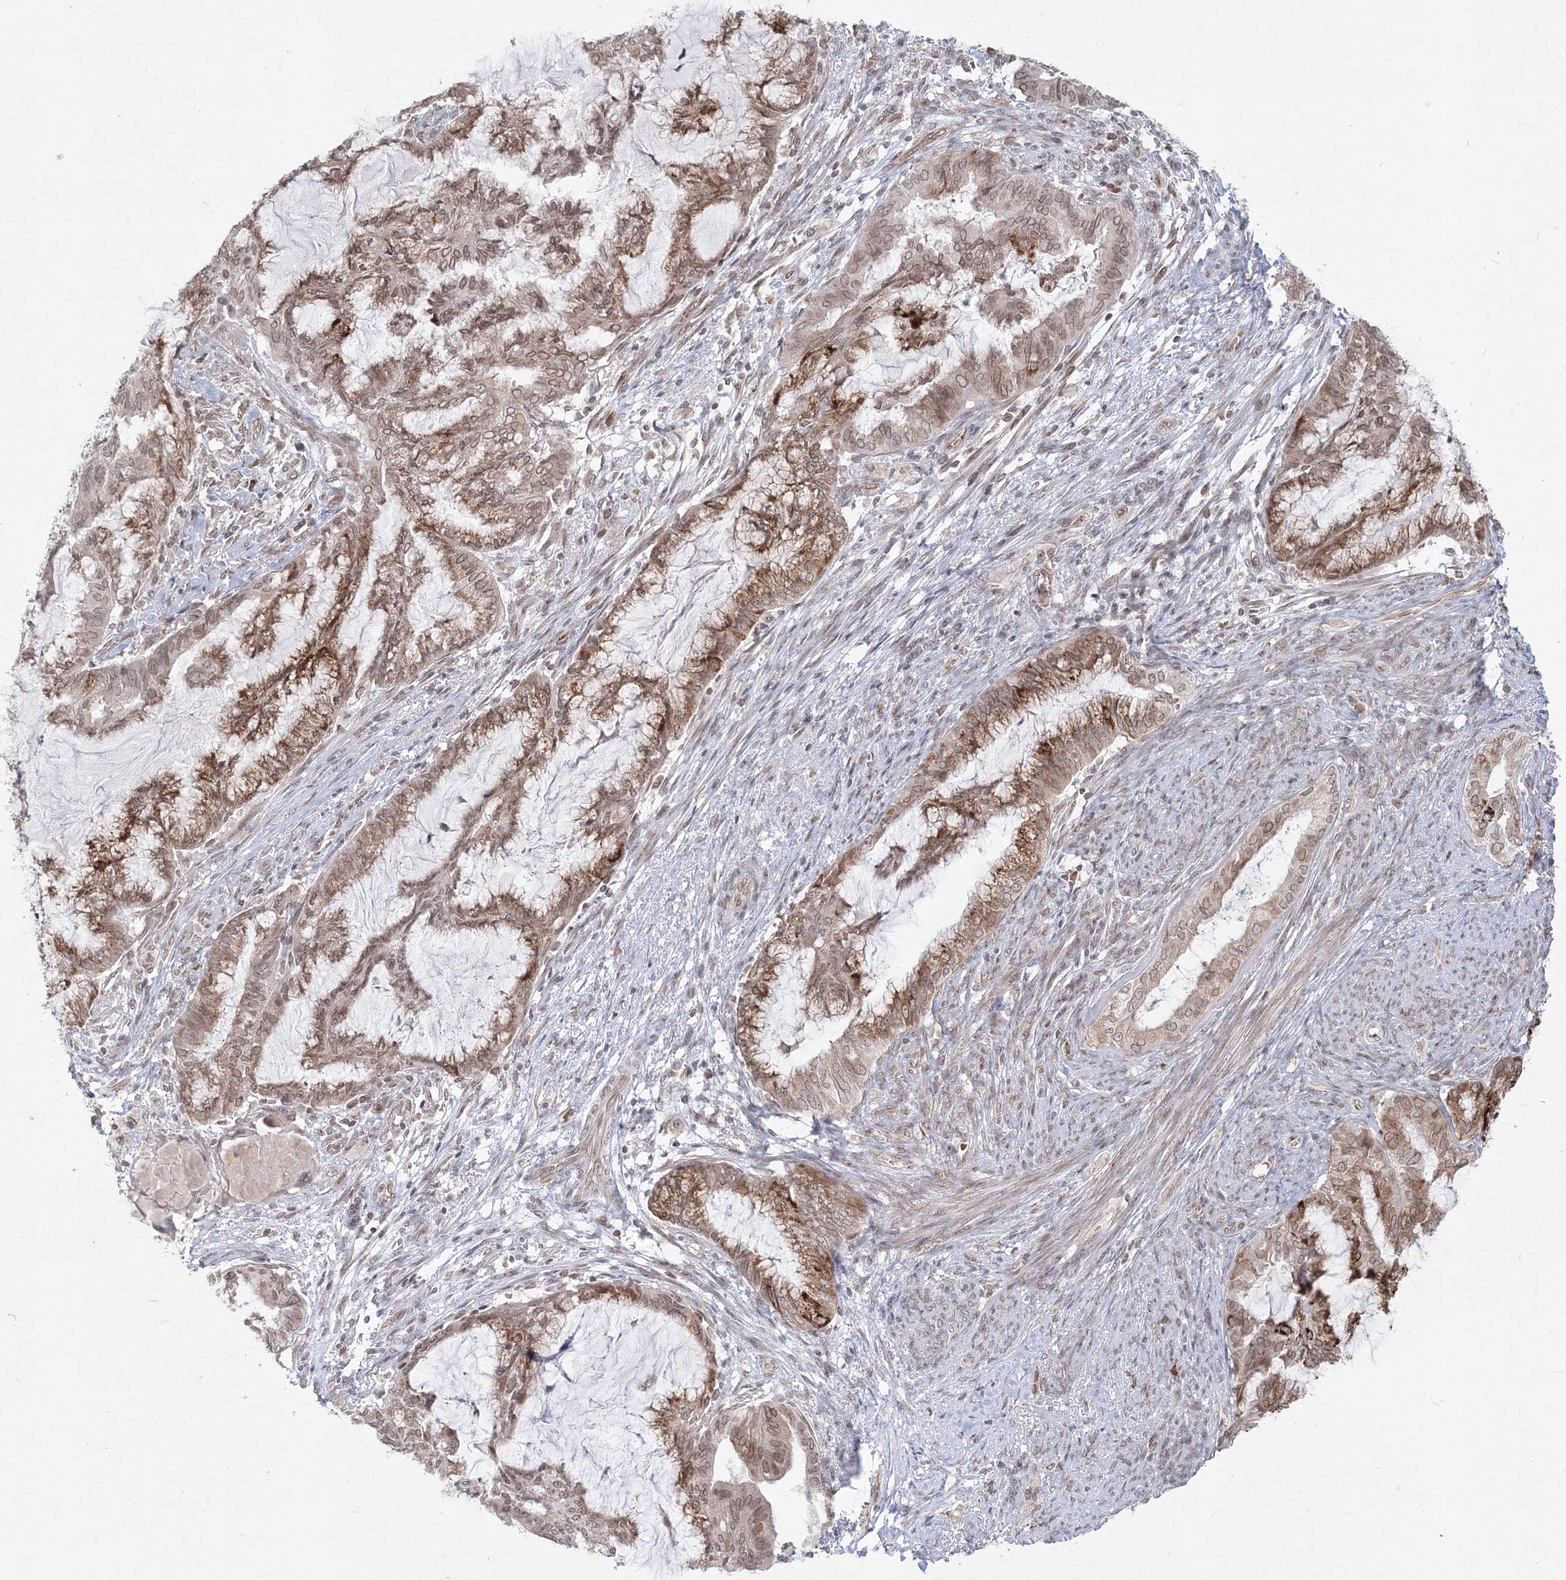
{"staining": {"intensity": "moderate", "quantity": ">75%", "location": "cytoplasmic/membranous,nuclear"}, "tissue": "endometrial cancer", "cell_type": "Tumor cells", "image_type": "cancer", "snomed": [{"axis": "morphology", "description": "Adenocarcinoma, NOS"}, {"axis": "topography", "description": "Endometrium"}], "caption": "Adenocarcinoma (endometrial) tissue reveals moderate cytoplasmic/membranous and nuclear positivity in approximately >75% of tumor cells", "gene": "DNAJB2", "patient": {"sex": "female", "age": 86}}